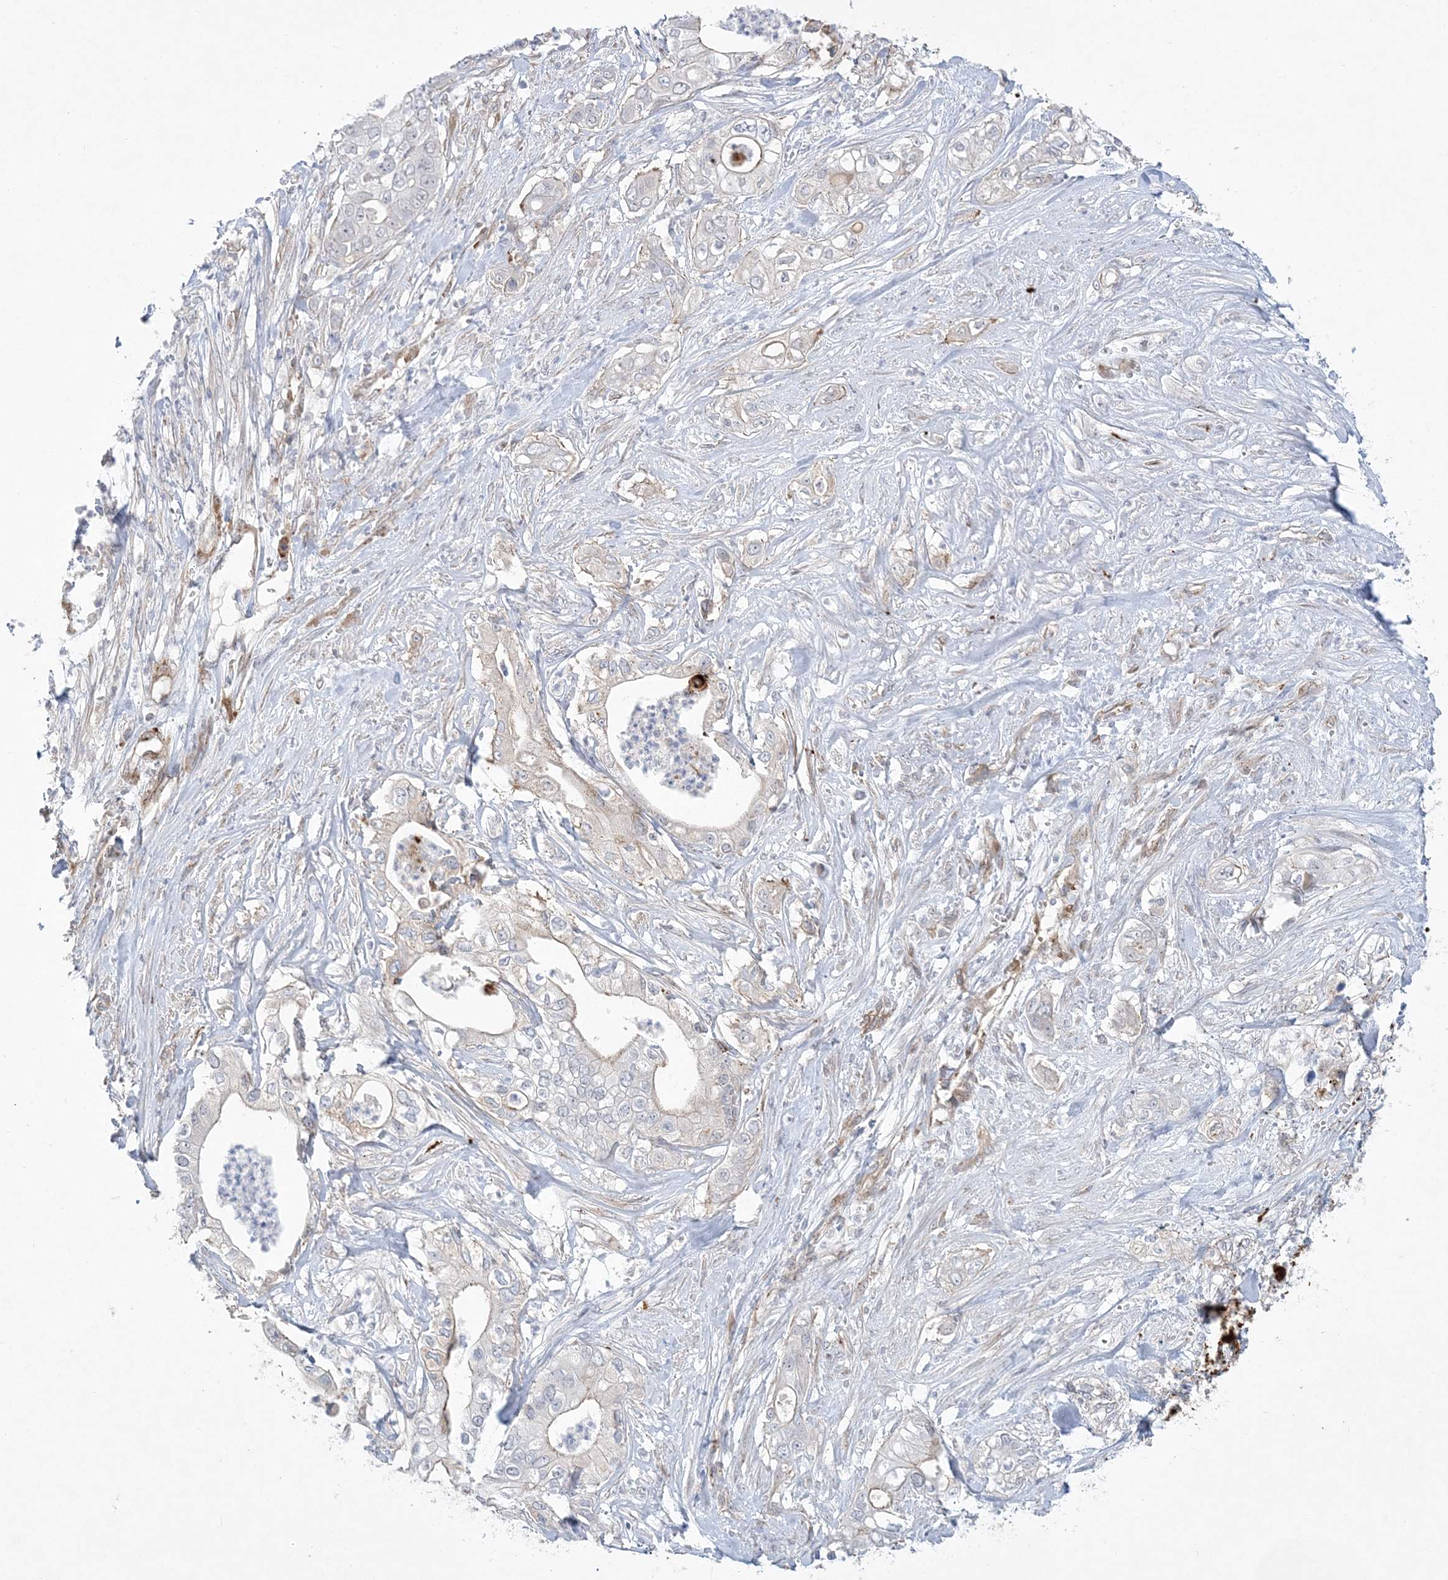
{"staining": {"intensity": "weak", "quantity": "<25%", "location": "cytoplasmic/membranous"}, "tissue": "pancreatic cancer", "cell_type": "Tumor cells", "image_type": "cancer", "snomed": [{"axis": "morphology", "description": "Adenocarcinoma, NOS"}, {"axis": "topography", "description": "Pancreas"}], "caption": "Immunohistochemistry (IHC) of pancreatic cancer exhibits no expression in tumor cells.", "gene": "ADAMTS12", "patient": {"sex": "female", "age": 78}}